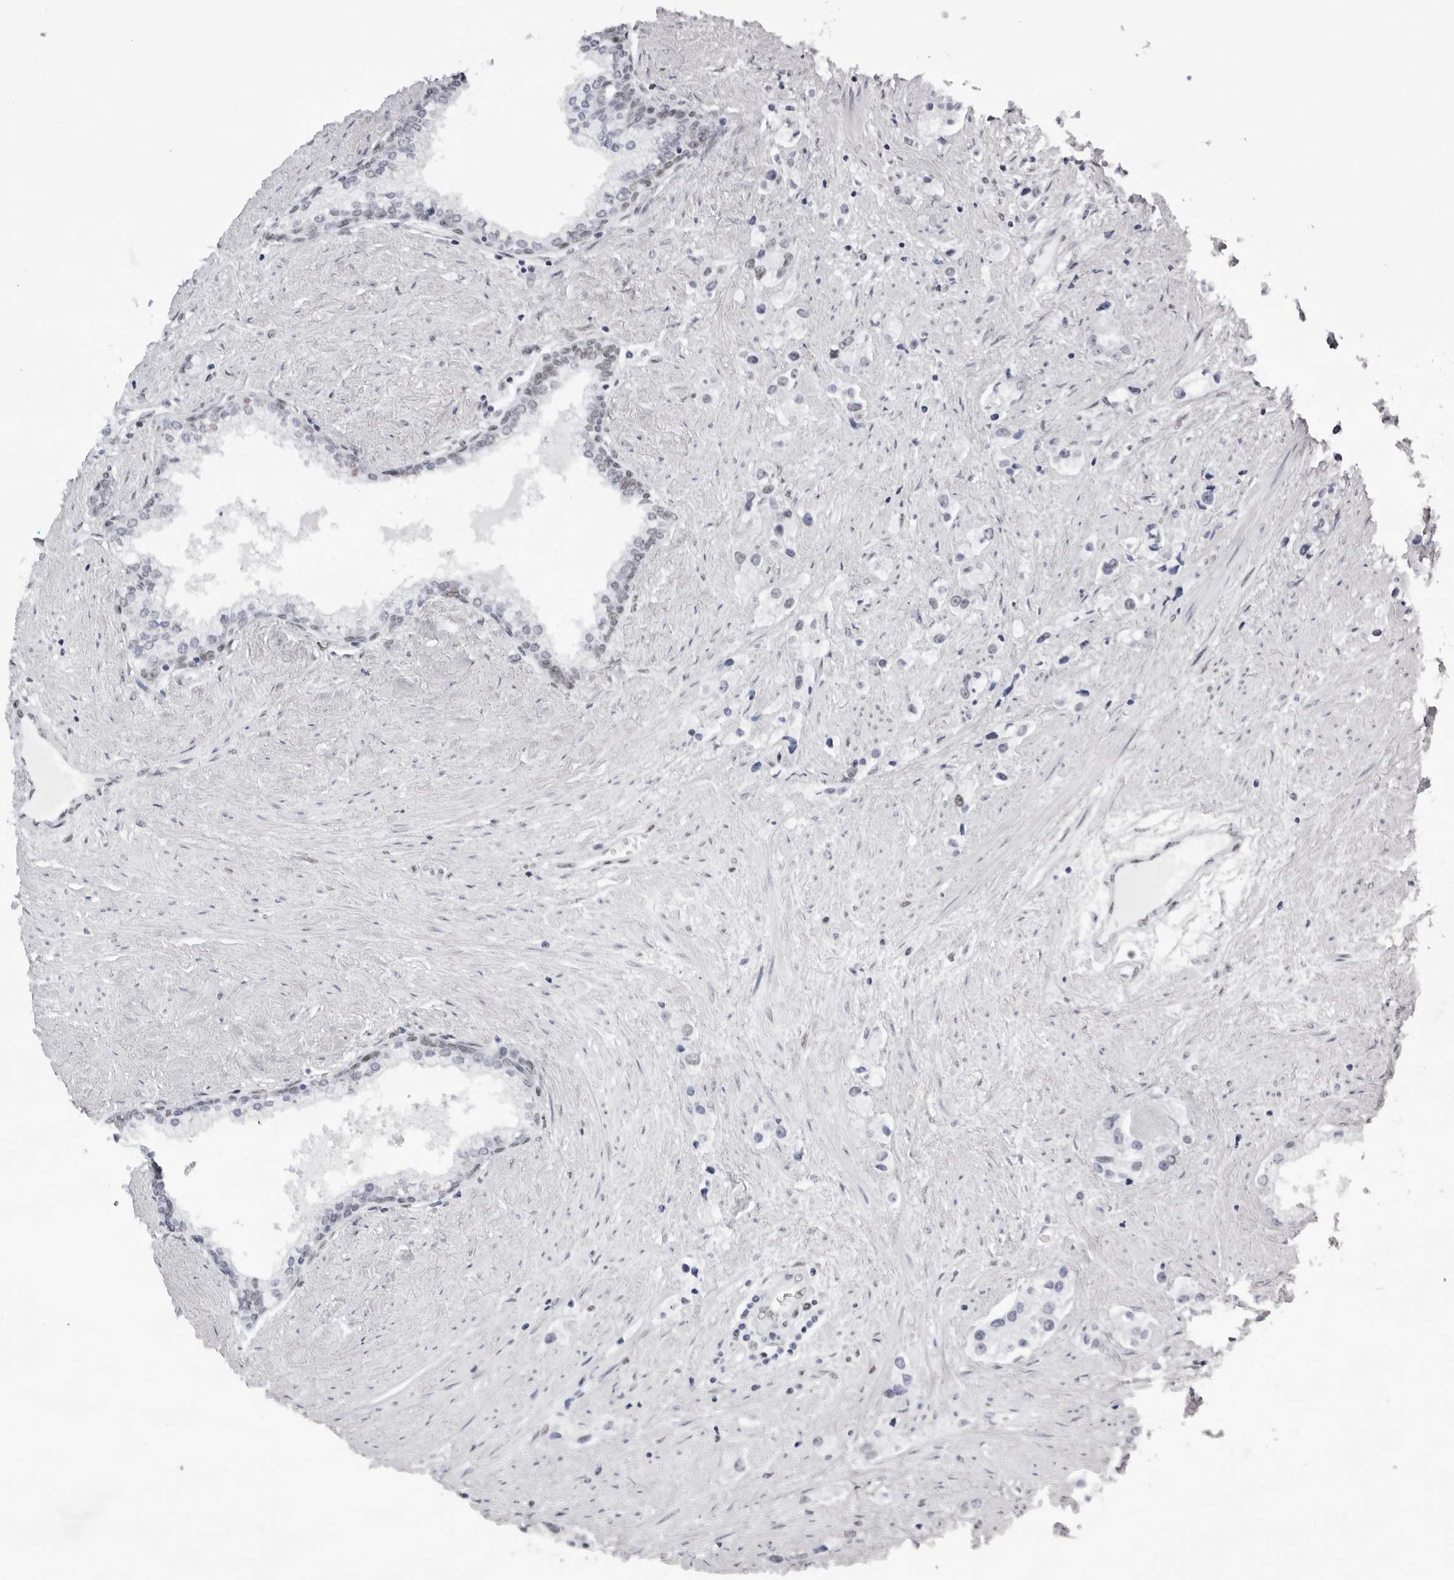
{"staining": {"intensity": "negative", "quantity": "none", "location": "none"}, "tissue": "prostate cancer", "cell_type": "Tumor cells", "image_type": "cancer", "snomed": [{"axis": "morphology", "description": "Adenocarcinoma, High grade"}, {"axis": "topography", "description": "Prostate"}], "caption": "Tumor cells show no significant protein expression in prostate high-grade adenocarcinoma.", "gene": "IRF2BP2", "patient": {"sex": "male", "age": 66}}